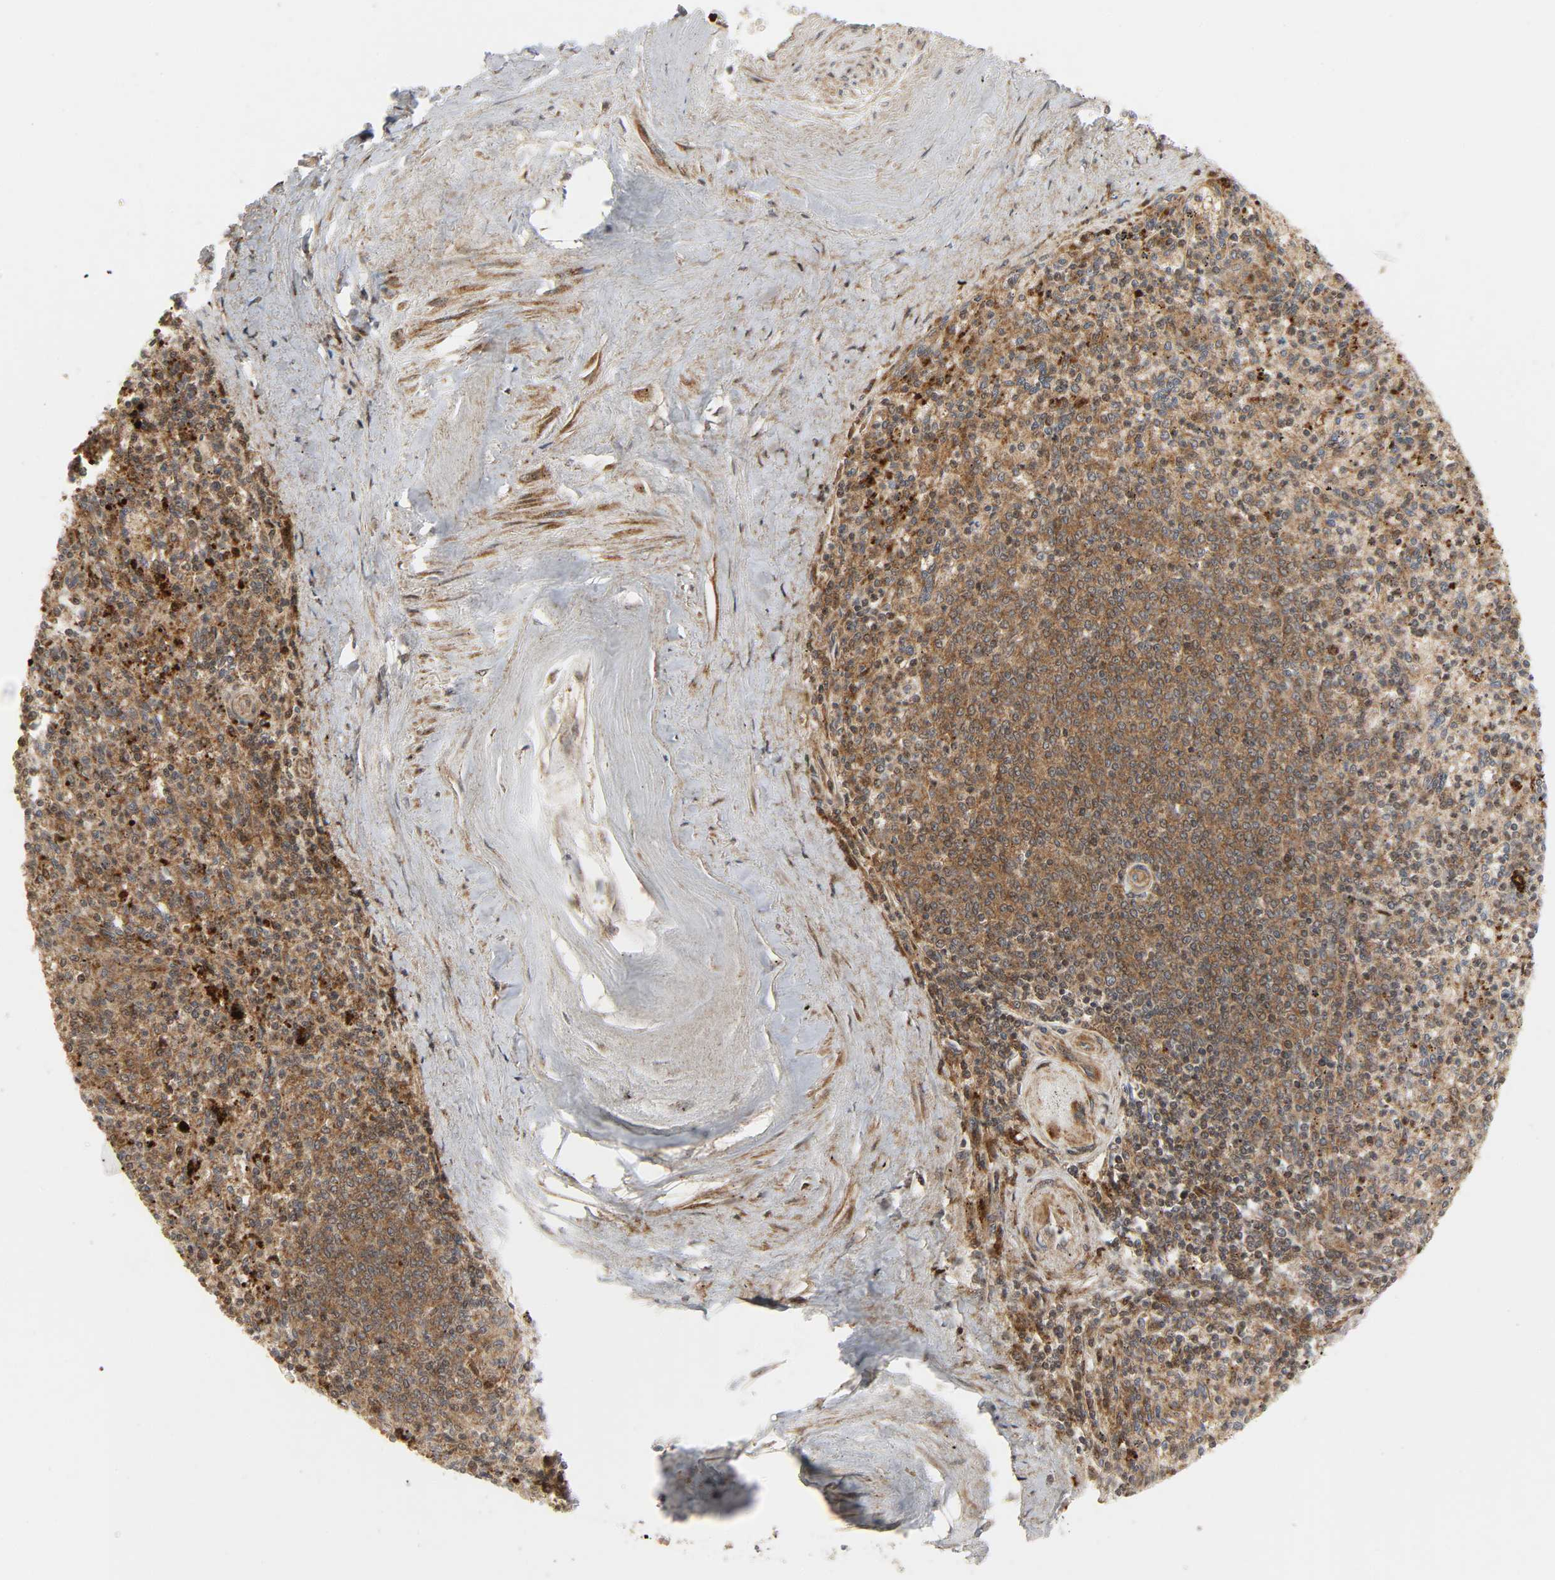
{"staining": {"intensity": "strong", "quantity": ">75%", "location": "cytoplasmic/membranous"}, "tissue": "spleen", "cell_type": "Cells in red pulp", "image_type": "normal", "snomed": [{"axis": "morphology", "description": "Normal tissue, NOS"}, {"axis": "topography", "description": "Spleen"}], "caption": "Immunohistochemical staining of normal spleen shows strong cytoplasmic/membranous protein staining in about >75% of cells in red pulp. The protein of interest is stained brown, and the nuclei are stained in blue (DAB (3,3'-diaminobenzidine) IHC with brightfield microscopy, high magnification).", "gene": "CHUK", "patient": {"sex": "male", "age": 72}}